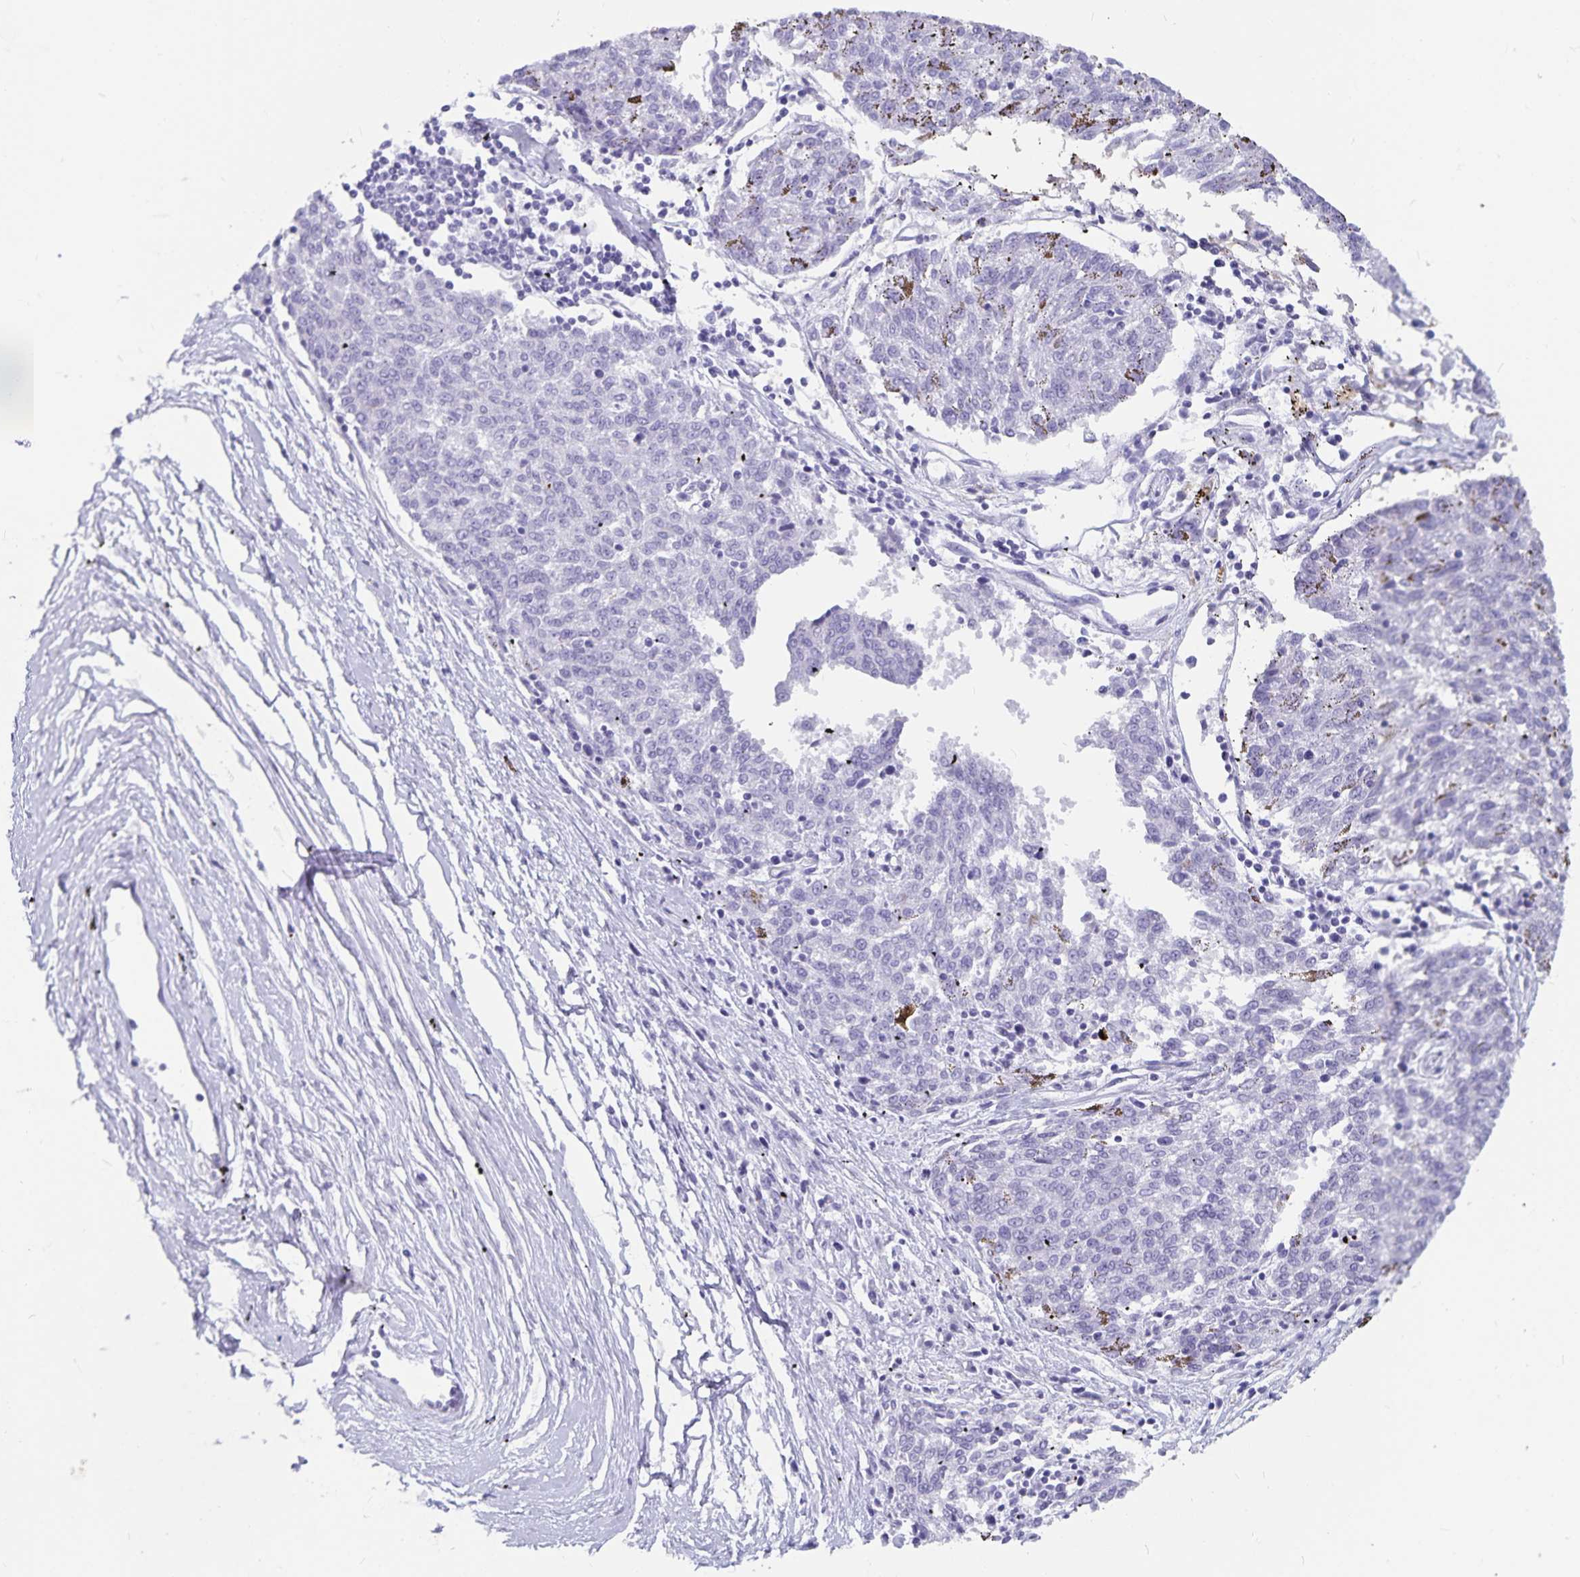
{"staining": {"intensity": "negative", "quantity": "none", "location": "none"}, "tissue": "melanoma", "cell_type": "Tumor cells", "image_type": "cancer", "snomed": [{"axis": "morphology", "description": "Malignant melanoma, NOS"}, {"axis": "topography", "description": "Skin"}], "caption": "An image of melanoma stained for a protein reveals no brown staining in tumor cells.", "gene": "PLAC1", "patient": {"sex": "female", "age": 72}}